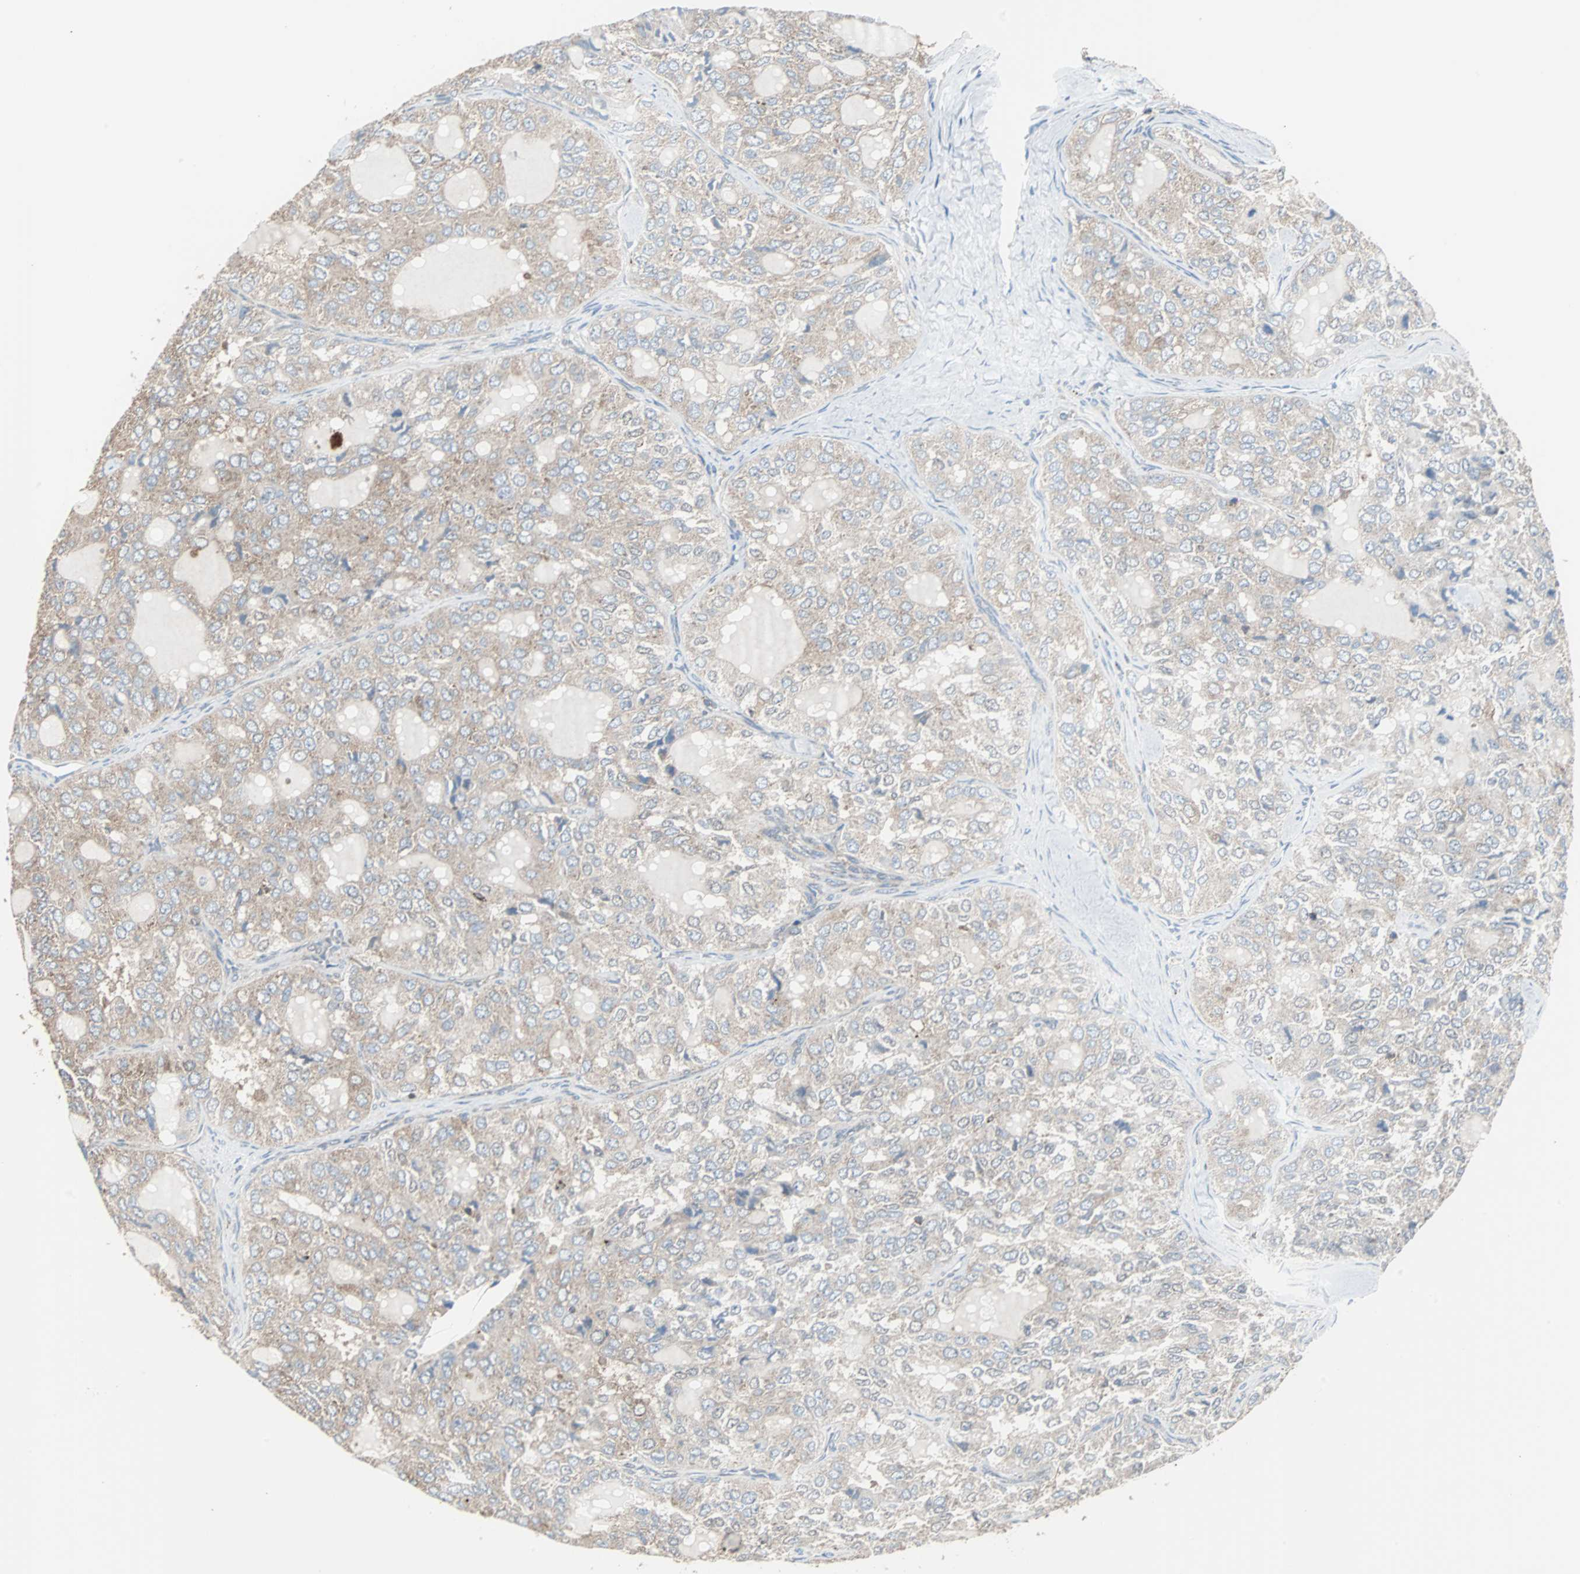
{"staining": {"intensity": "weak", "quantity": ">75%", "location": "cytoplasmic/membranous"}, "tissue": "thyroid cancer", "cell_type": "Tumor cells", "image_type": "cancer", "snomed": [{"axis": "morphology", "description": "Follicular adenoma carcinoma, NOS"}, {"axis": "topography", "description": "Thyroid gland"}], "caption": "DAB immunohistochemical staining of thyroid cancer exhibits weak cytoplasmic/membranous protein positivity in about >75% of tumor cells.", "gene": "RELA", "patient": {"sex": "male", "age": 75}}